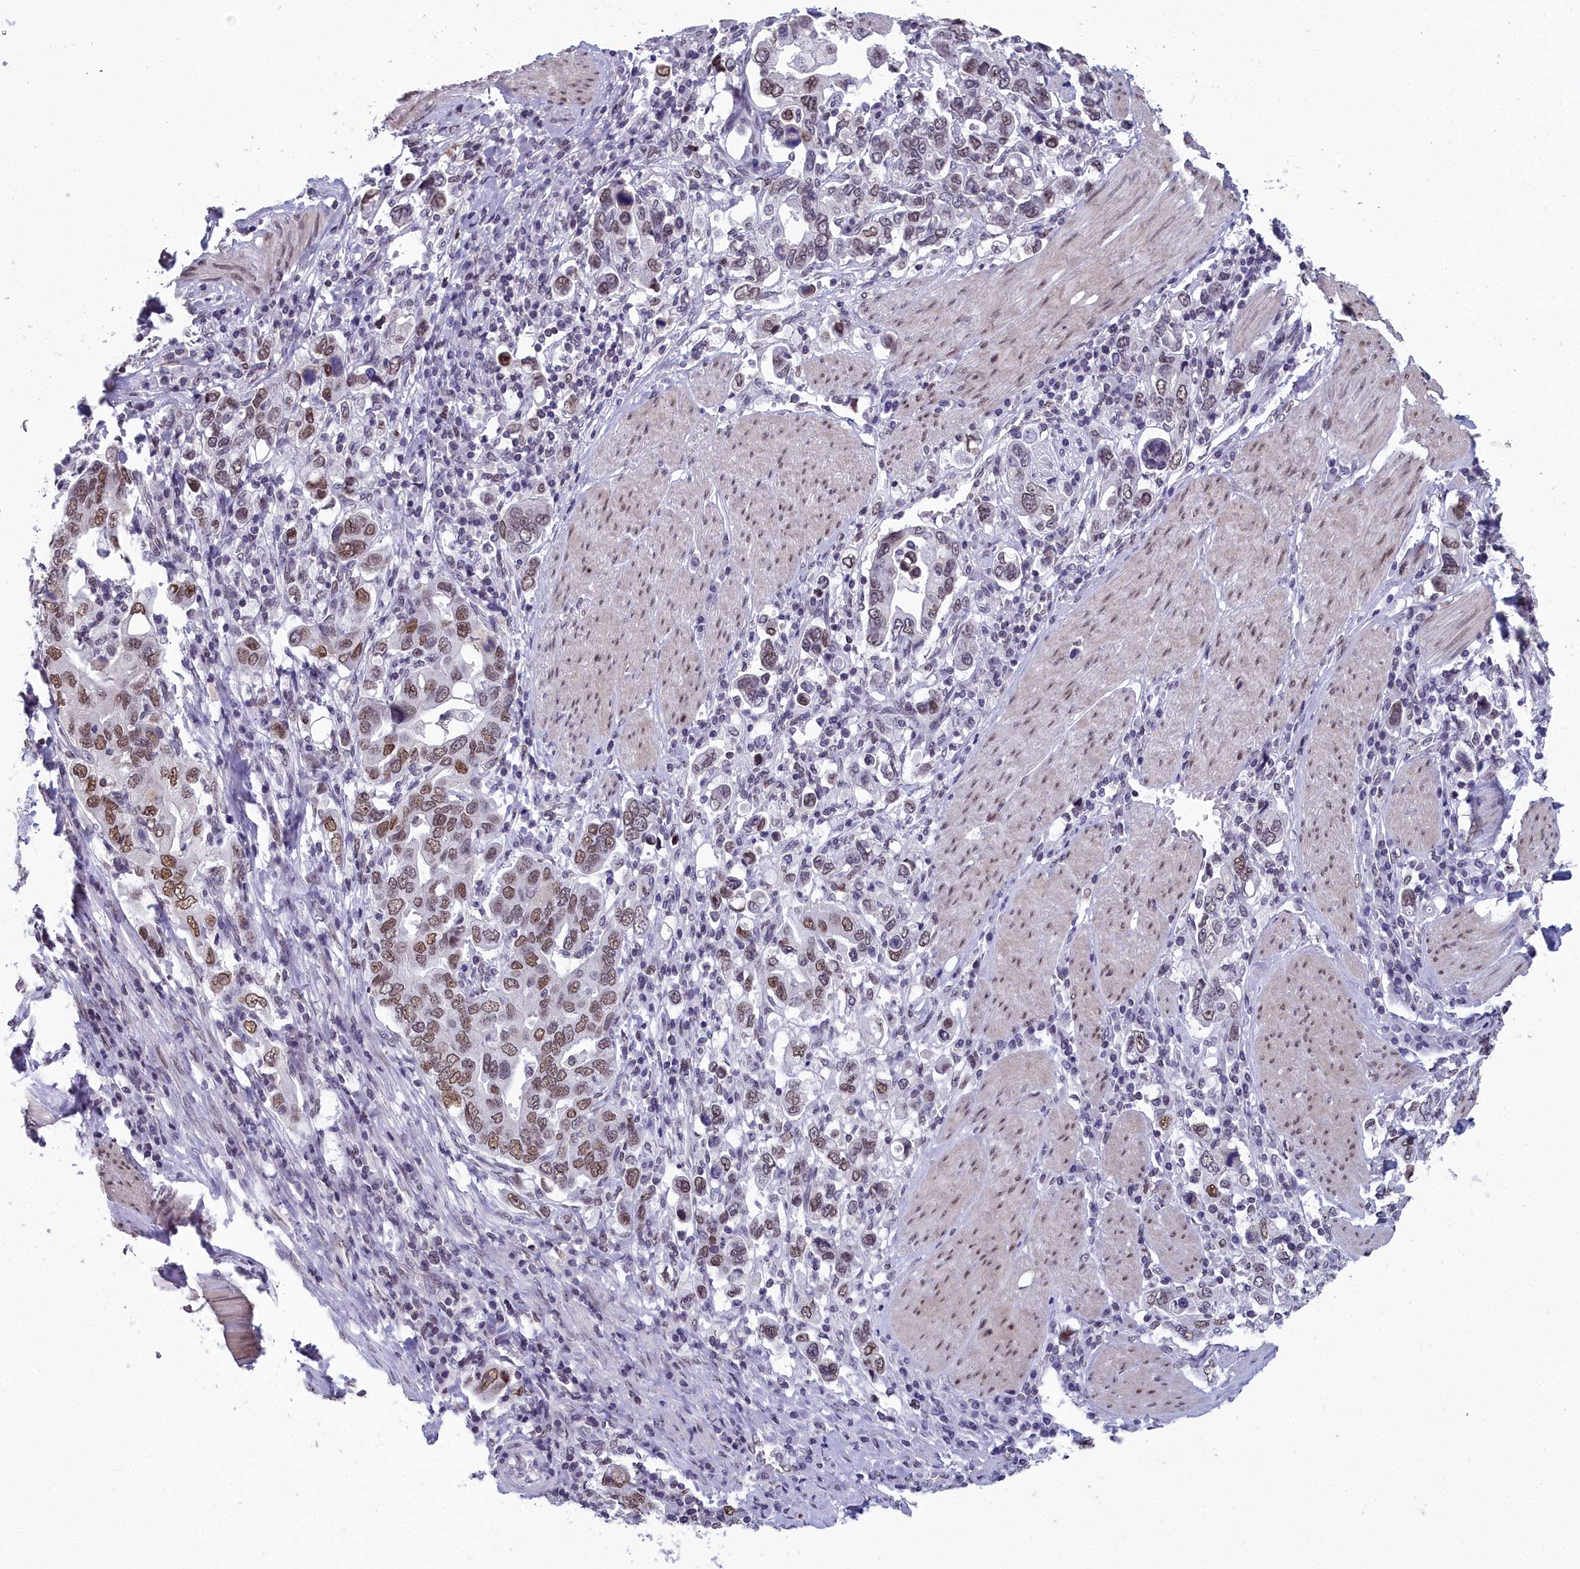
{"staining": {"intensity": "moderate", "quantity": "25%-75%", "location": "nuclear"}, "tissue": "stomach cancer", "cell_type": "Tumor cells", "image_type": "cancer", "snomed": [{"axis": "morphology", "description": "Adenocarcinoma, NOS"}, {"axis": "topography", "description": "Stomach, upper"}], "caption": "Adenocarcinoma (stomach) stained for a protein shows moderate nuclear positivity in tumor cells. (brown staining indicates protein expression, while blue staining denotes nuclei).", "gene": "CCDC97", "patient": {"sex": "male", "age": 62}}